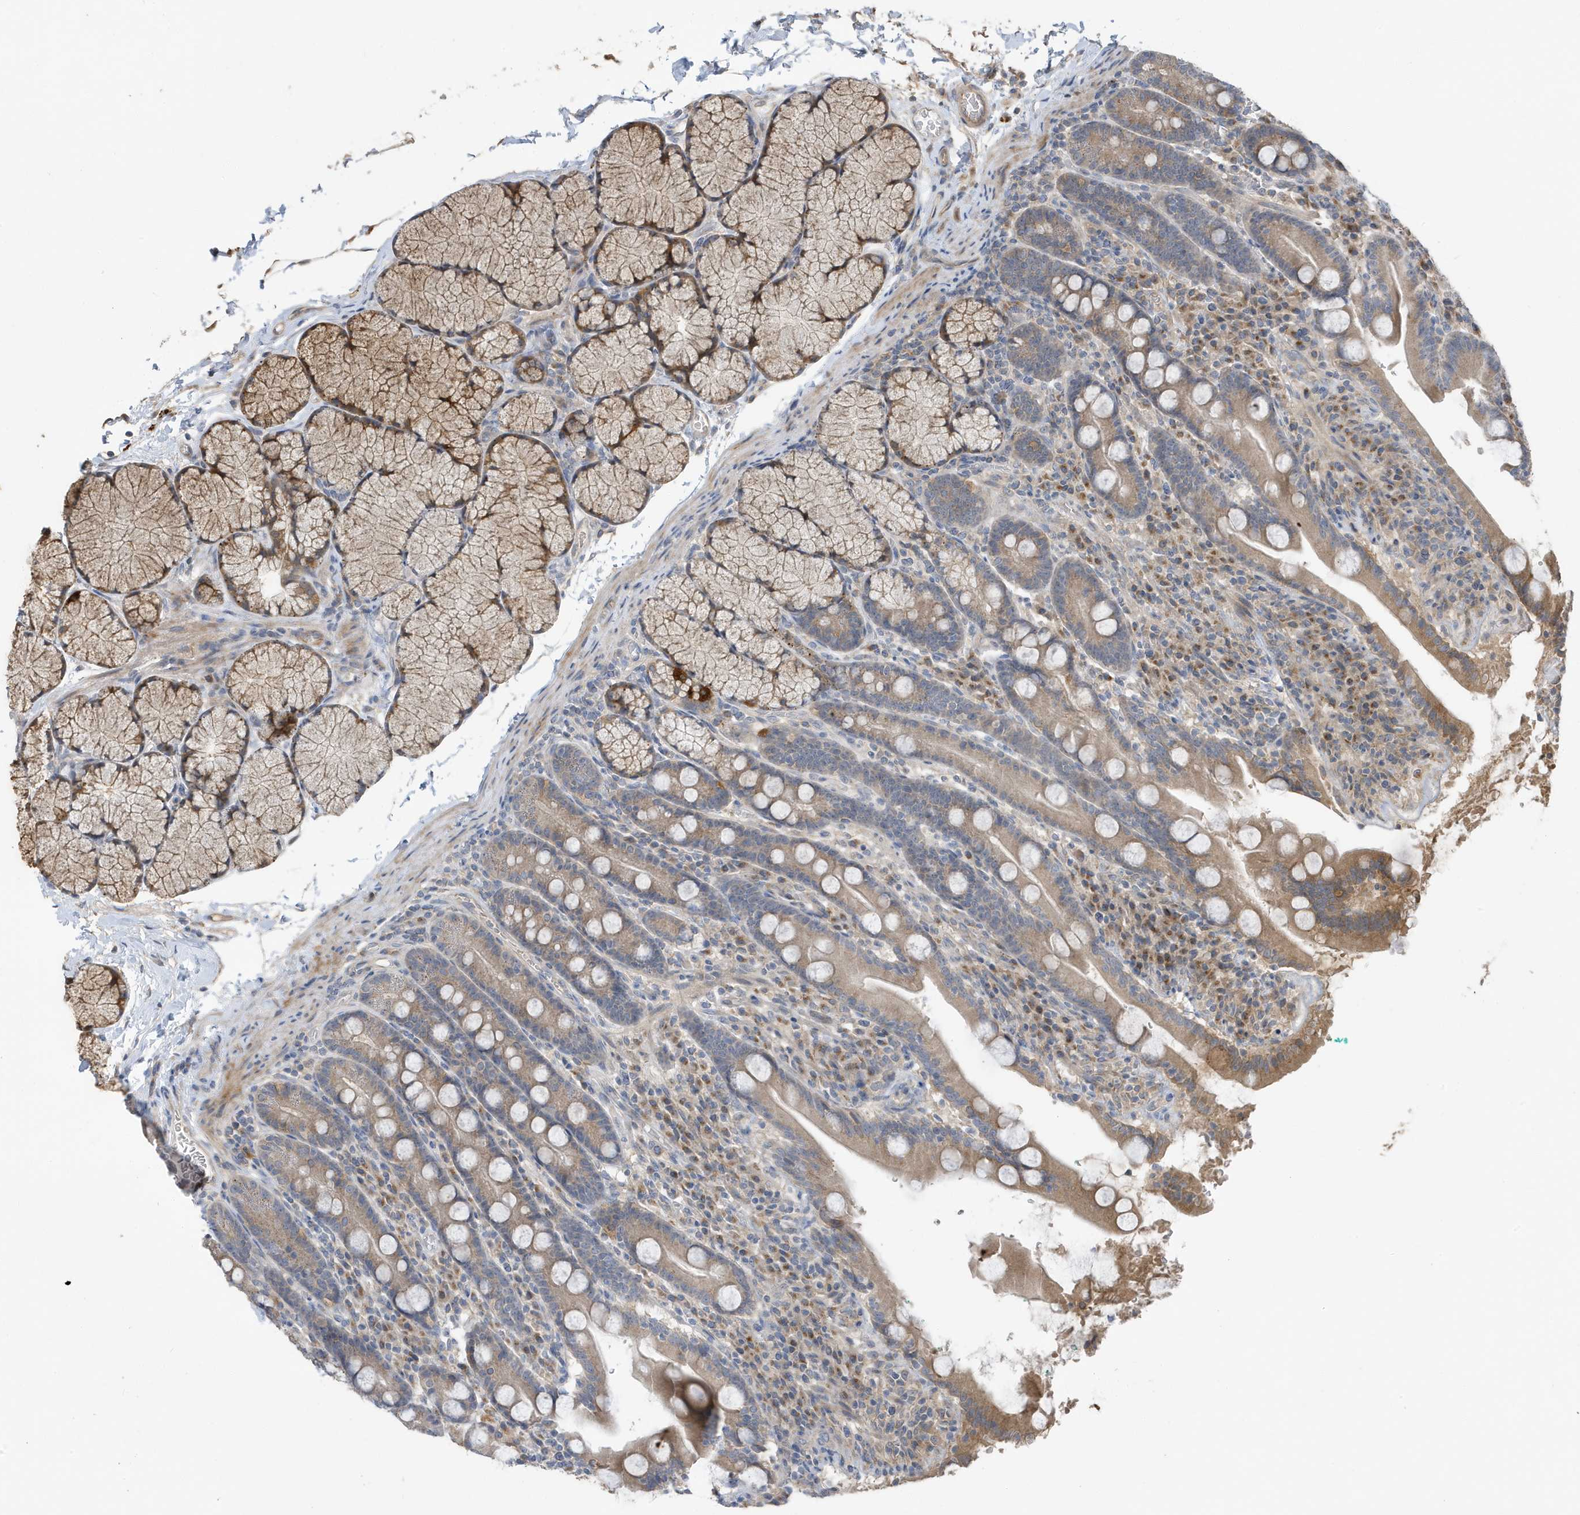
{"staining": {"intensity": "weak", "quantity": "25%-75%", "location": "cytoplasmic/membranous"}, "tissue": "duodenum", "cell_type": "Glandular cells", "image_type": "normal", "snomed": [{"axis": "morphology", "description": "Normal tissue, NOS"}, {"axis": "topography", "description": "Duodenum"}], "caption": "Immunohistochemistry (IHC) staining of benign duodenum, which exhibits low levels of weak cytoplasmic/membranous positivity in about 25%-75% of glandular cells indicating weak cytoplasmic/membranous protein staining. The staining was performed using DAB (brown) for protein detection and nuclei were counterstained in hematoxylin (blue).", "gene": "LAPTM4A", "patient": {"sex": "male", "age": 35}}